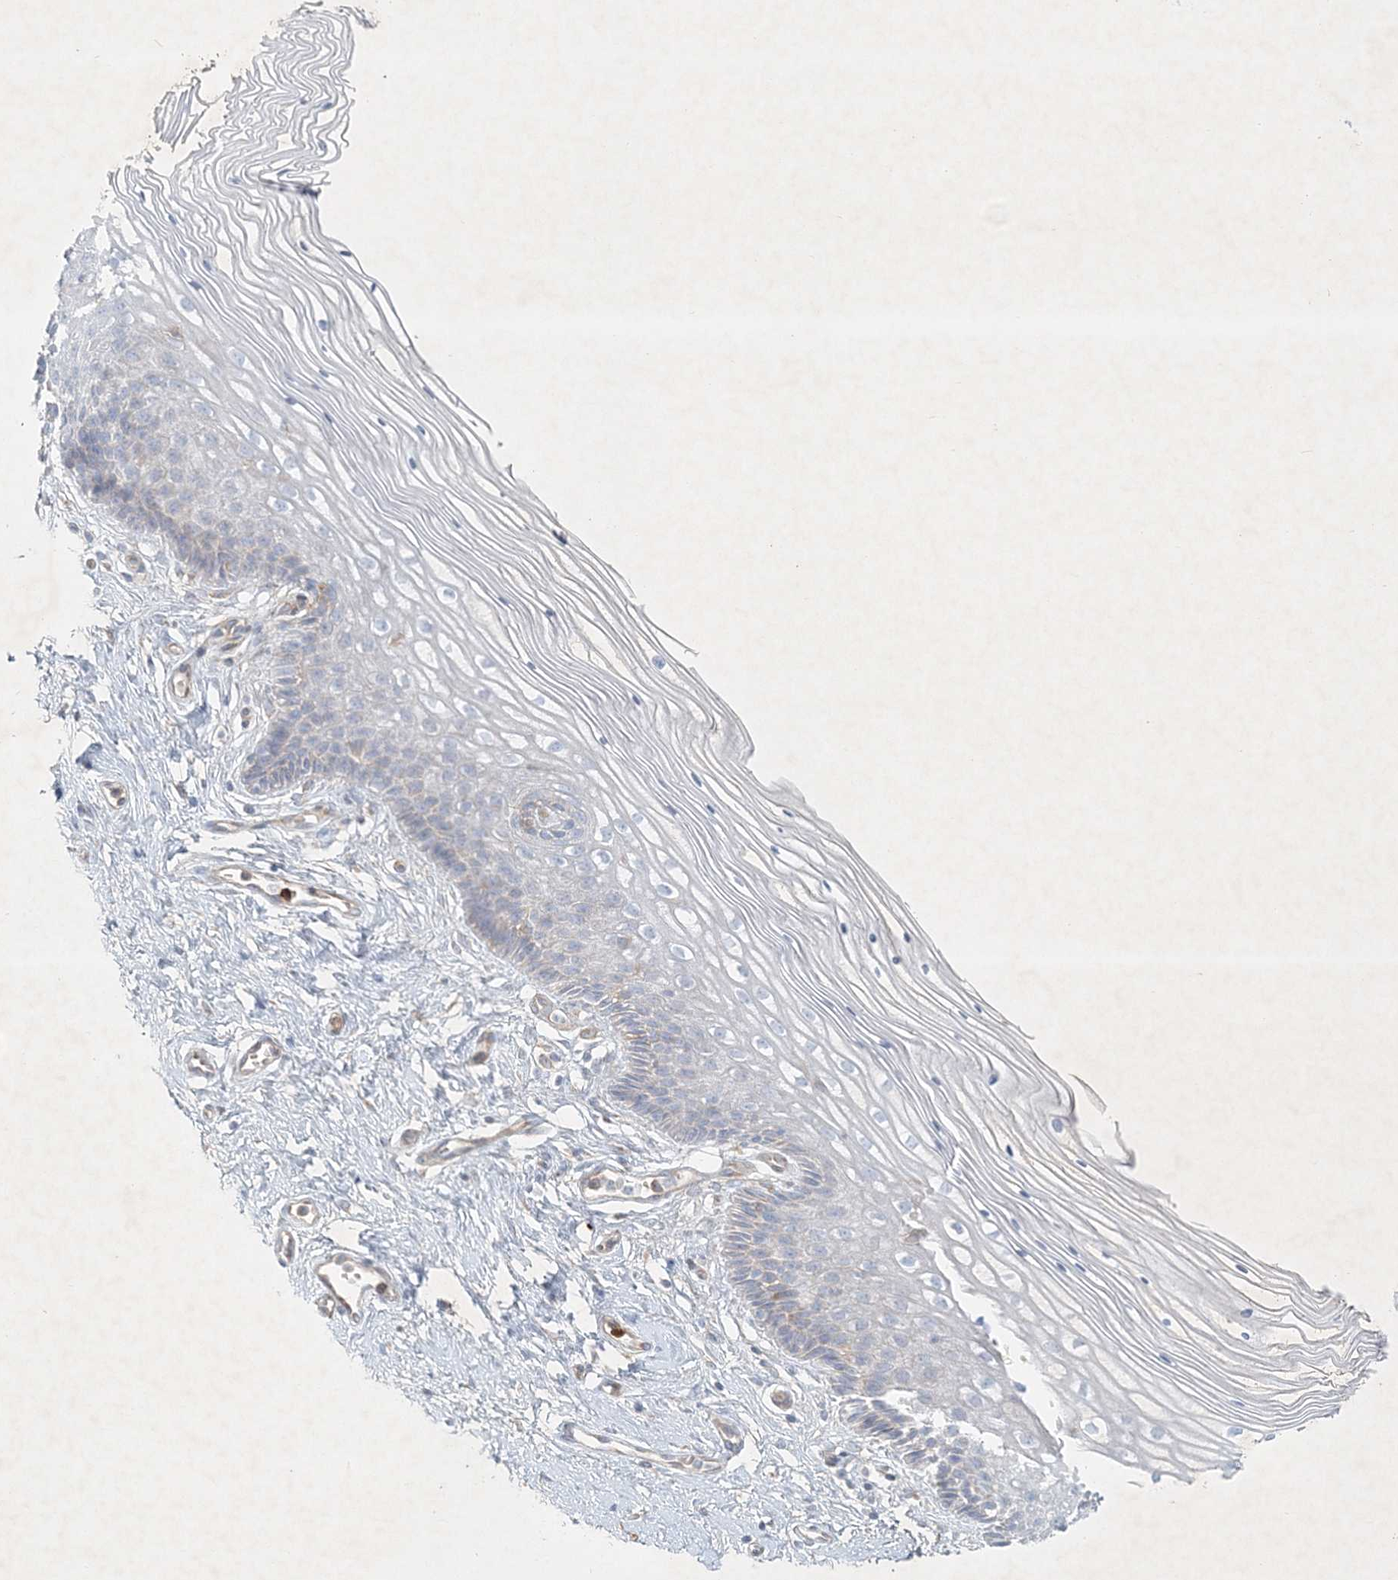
{"staining": {"intensity": "negative", "quantity": "none", "location": "none"}, "tissue": "cervix", "cell_type": "Glandular cells", "image_type": "normal", "snomed": [{"axis": "morphology", "description": "Normal tissue, NOS"}, {"axis": "topography", "description": "Cervix"}], "caption": "High magnification brightfield microscopy of benign cervix stained with DAB (3,3'-diaminobenzidine) (brown) and counterstained with hematoxylin (blue): glandular cells show no significant staining.", "gene": "STK11IP", "patient": {"sex": "female", "age": 33}}